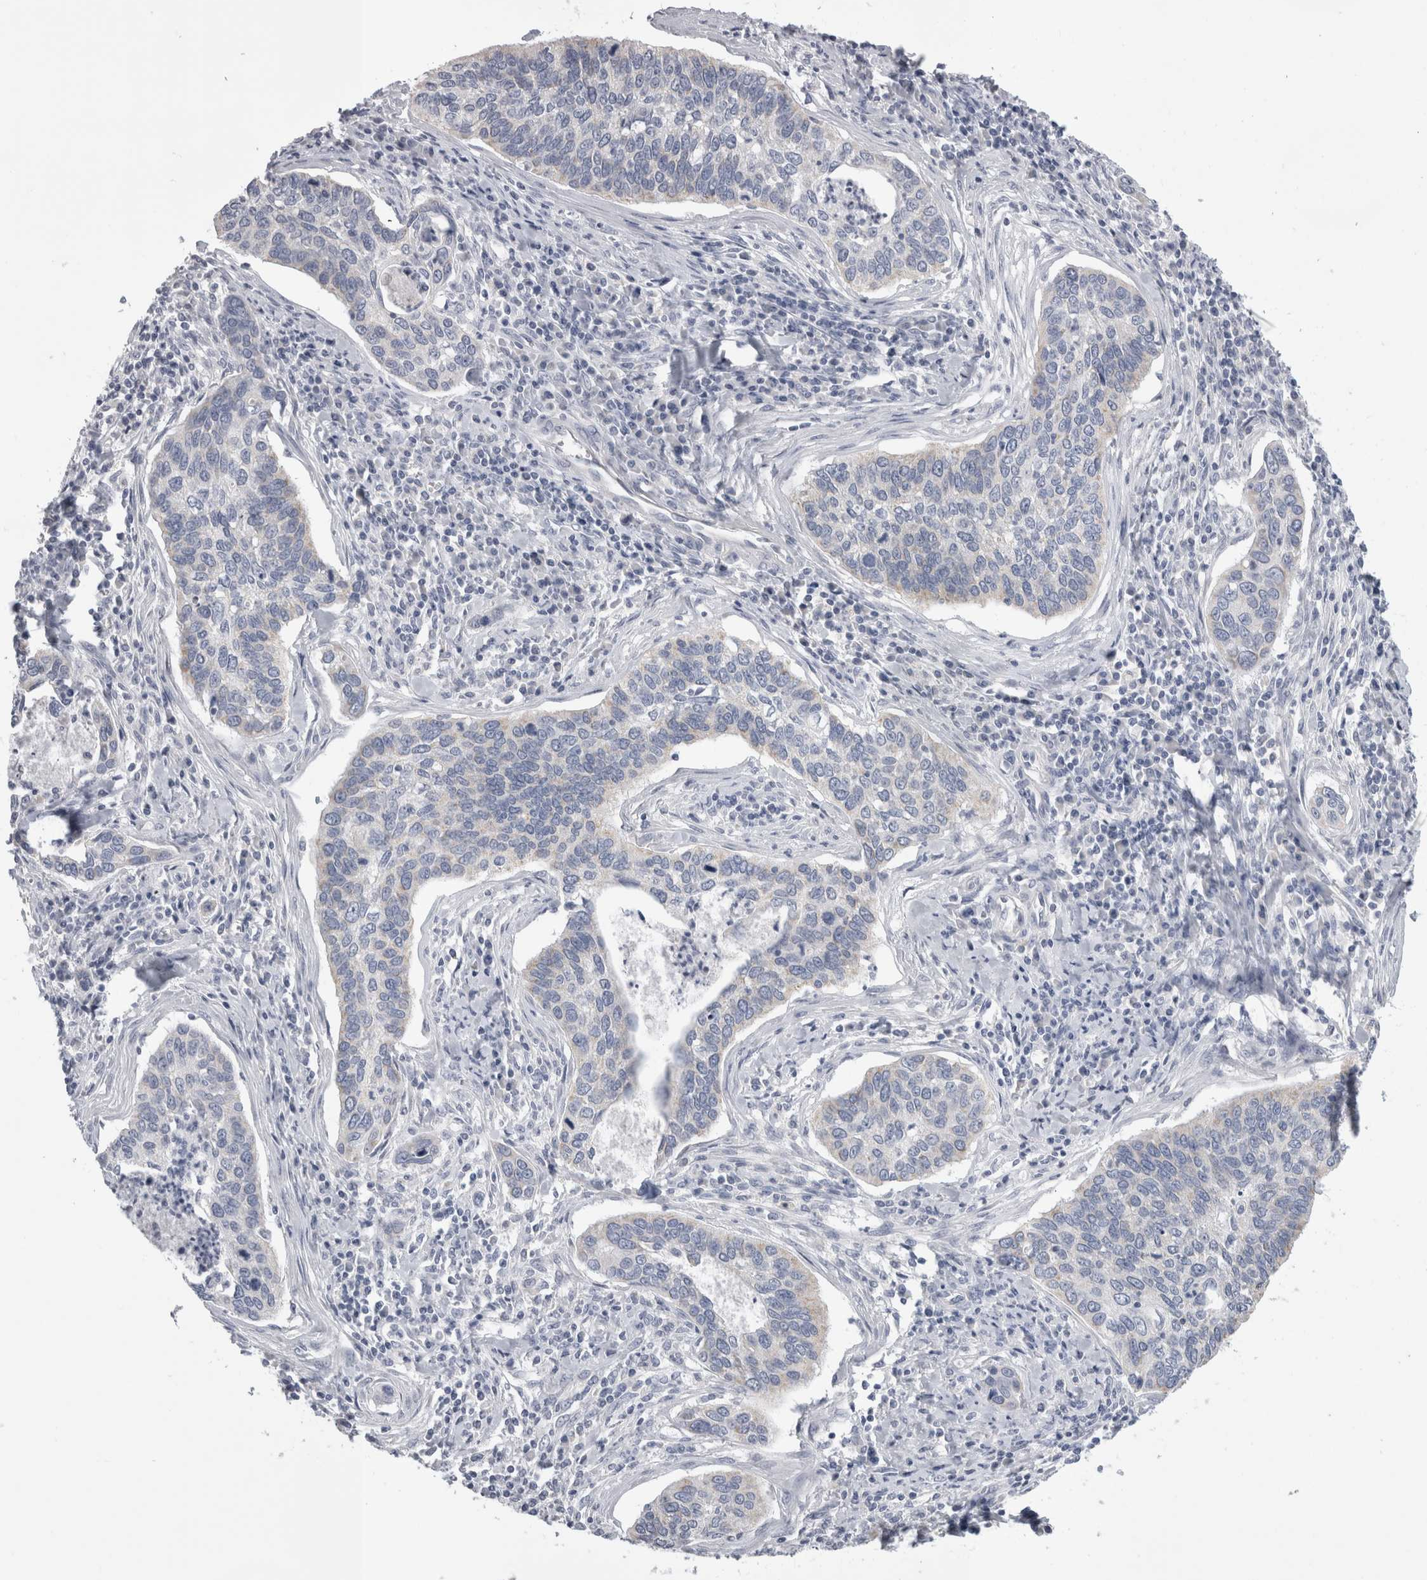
{"staining": {"intensity": "negative", "quantity": "none", "location": "none"}, "tissue": "cervical cancer", "cell_type": "Tumor cells", "image_type": "cancer", "snomed": [{"axis": "morphology", "description": "Squamous cell carcinoma, NOS"}, {"axis": "topography", "description": "Cervix"}], "caption": "The photomicrograph reveals no significant staining in tumor cells of squamous cell carcinoma (cervical).", "gene": "DHRS4", "patient": {"sex": "female", "age": 53}}